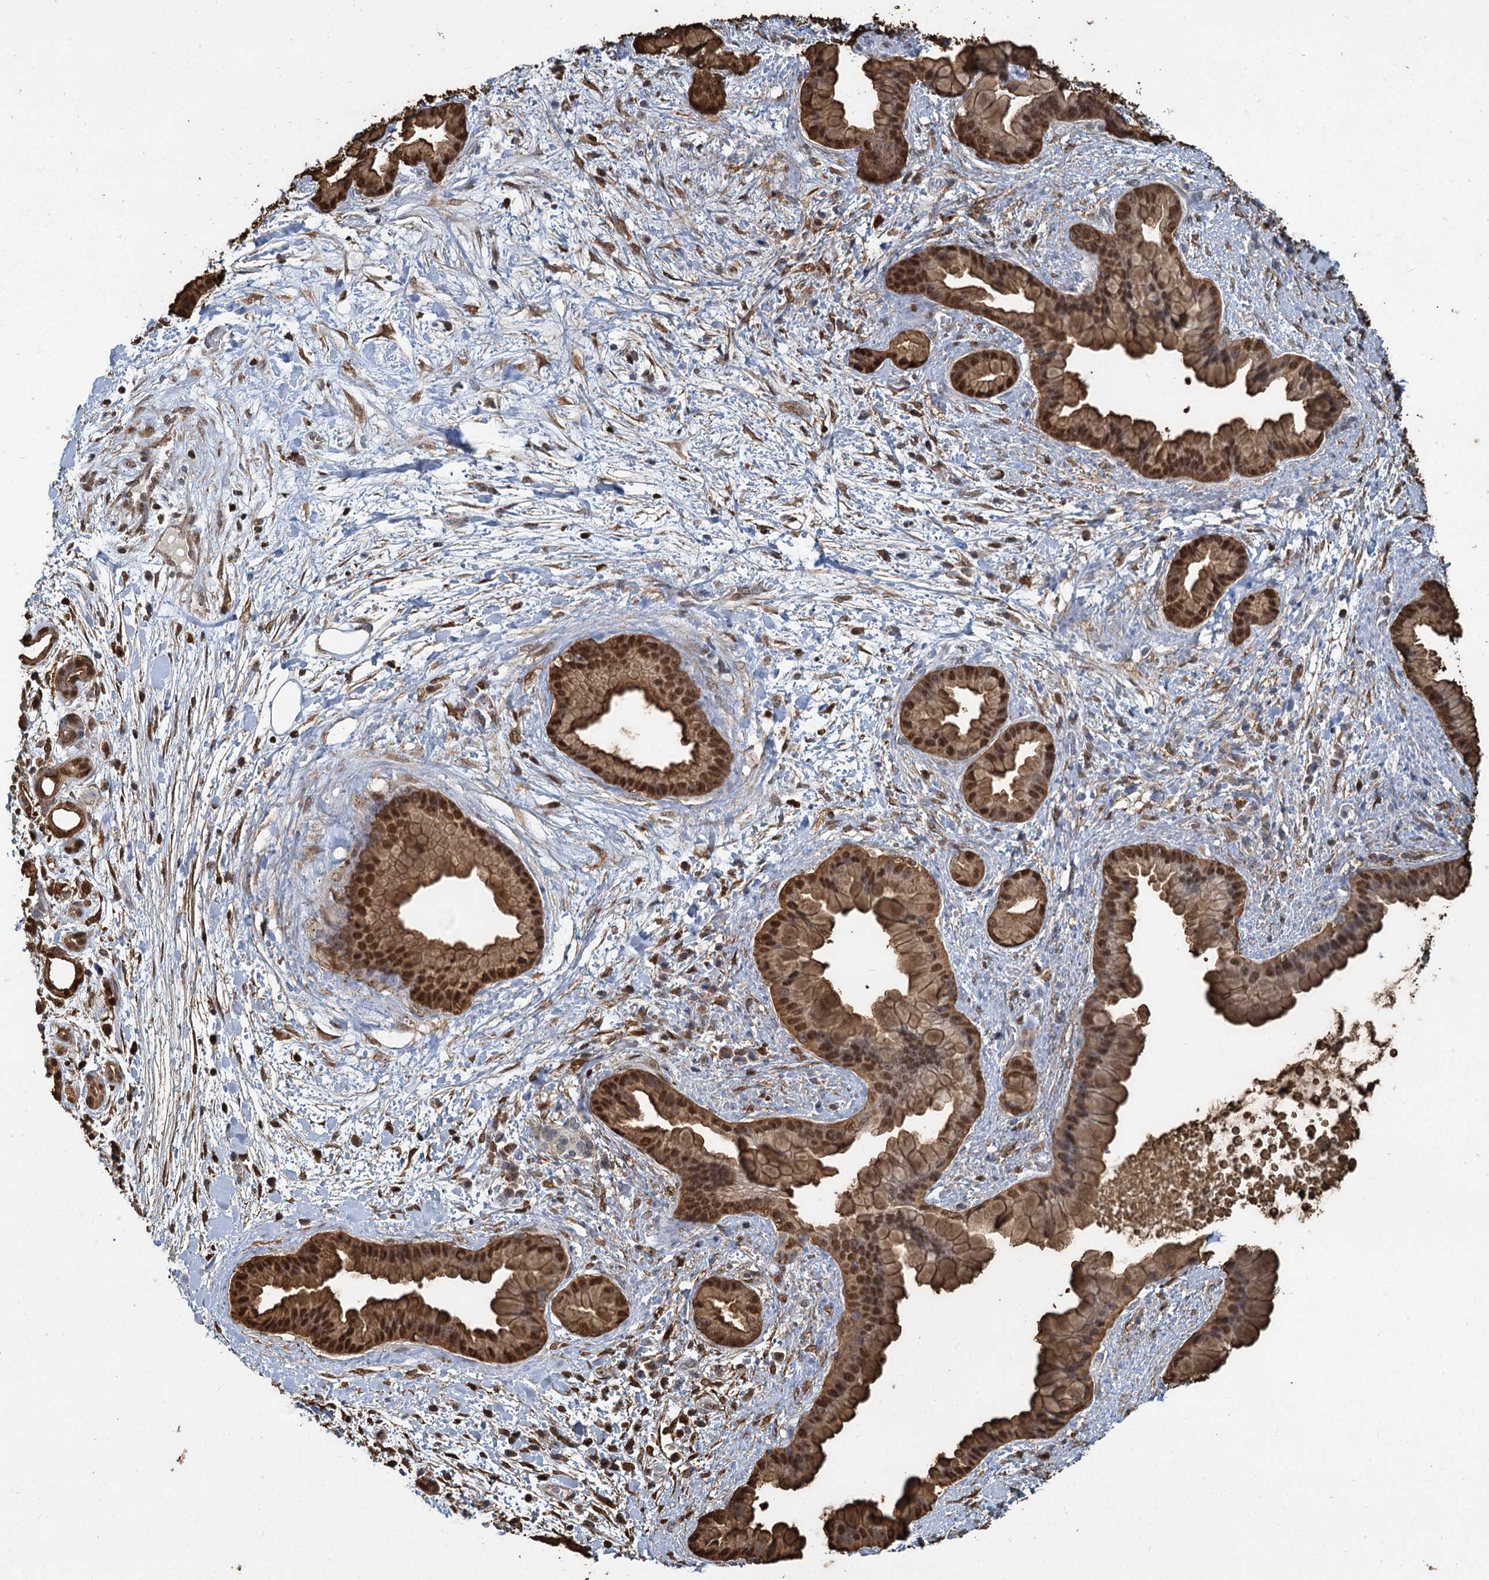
{"staining": {"intensity": "moderate", "quantity": ">75%", "location": "cytoplasmic/membranous,nuclear"}, "tissue": "pancreatic cancer", "cell_type": "Tumor cells", "image_type": "cancer", "snomed": [{"axis": "morphology", "description": "Adenocarcinoma, NOS"}, {"axis": "topography", "description": "Pancreas"}], "caption": "Immunohistochemistry staining of pancreatic adenocarcinoma, which exhibits medium levels of moderate cytoplasmic/membranous and nuclear positivity in about >75% of tumor cells indicating moderate cytoplasmic/membranous and nuclear protein staining. The staining was performed using DAB (brown) for protein detection and nuclei were counterstained in hematoxylin (blue).", "gene": "S100A6", "patient": {"sex": "female", "age": 78}}